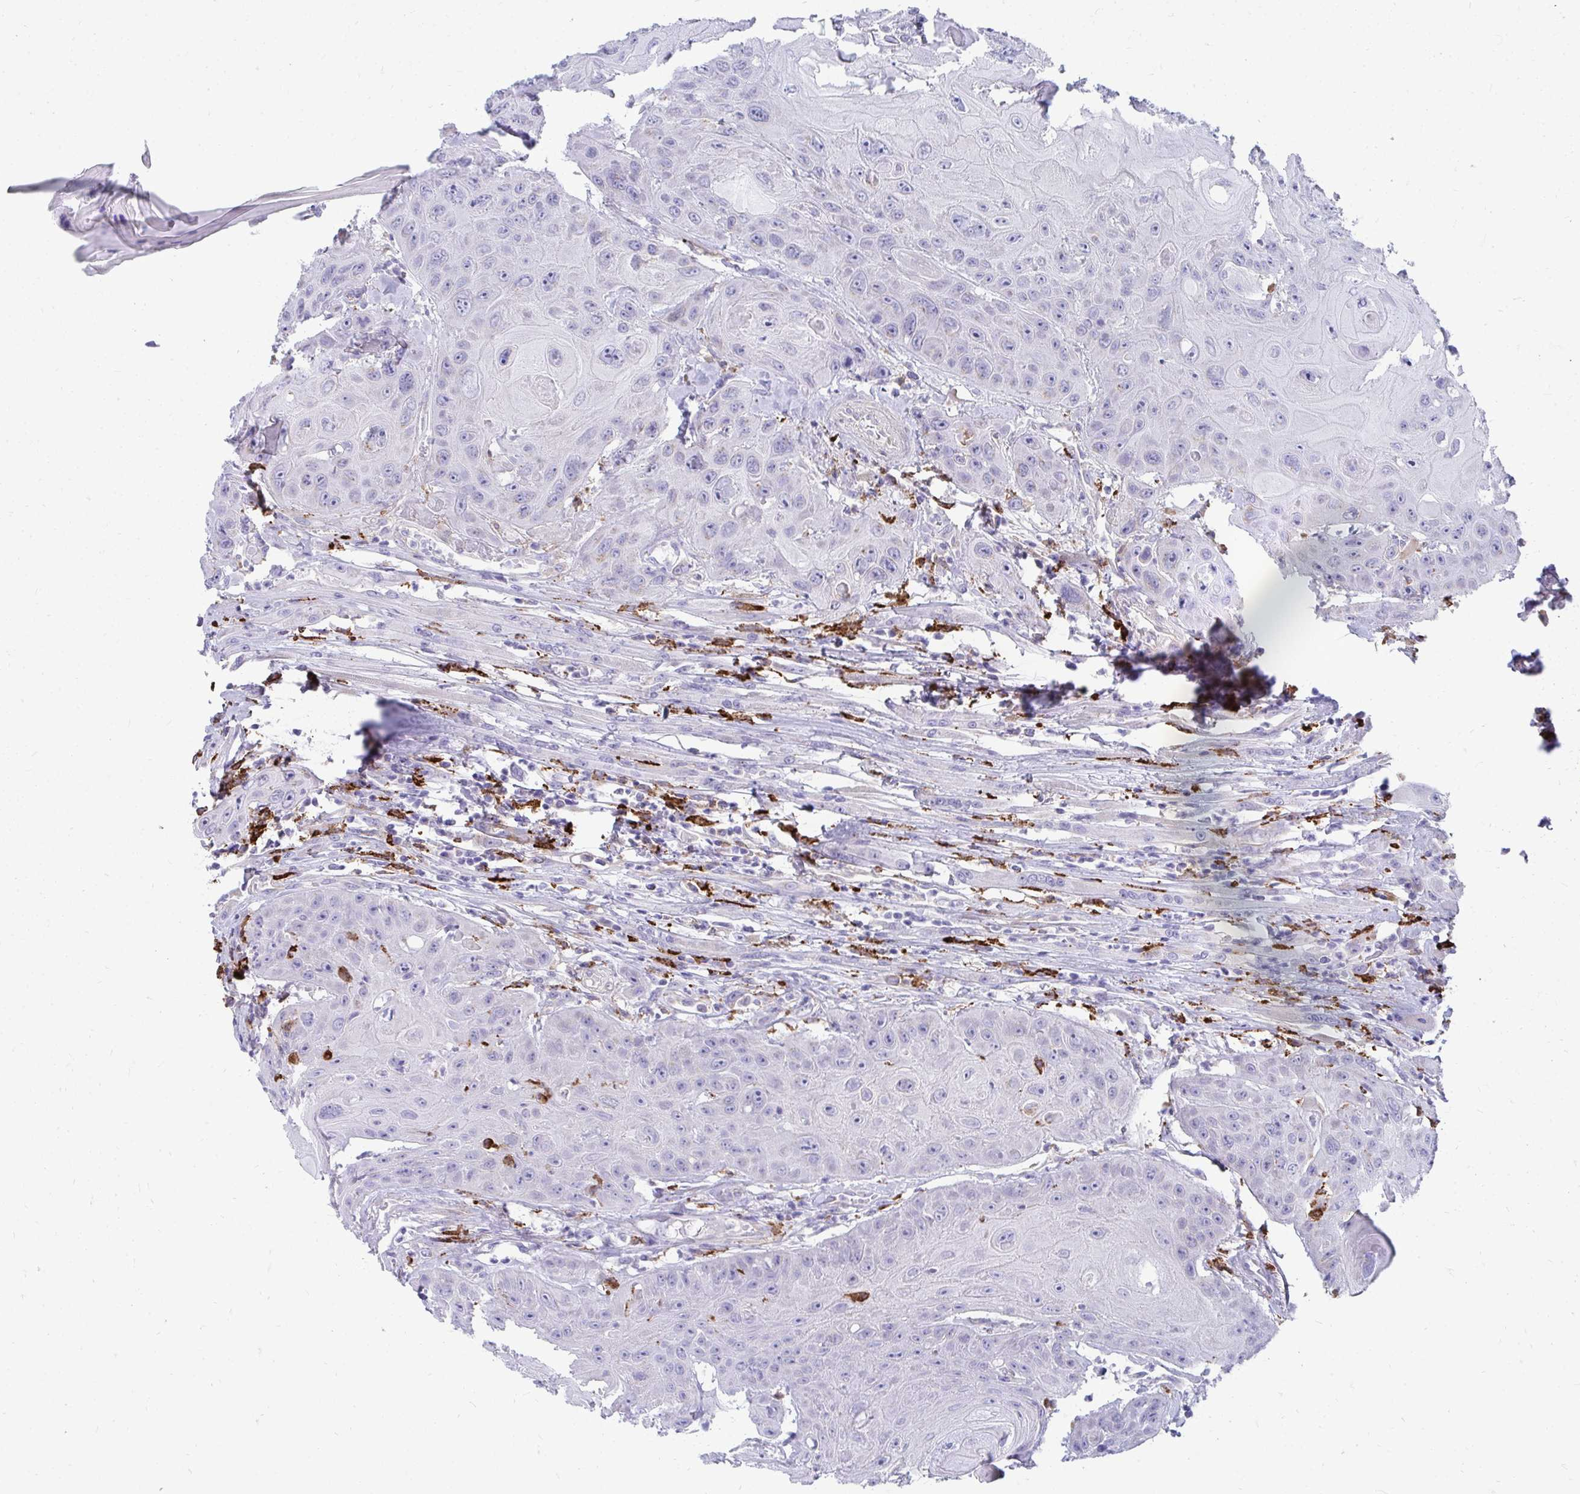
{"staining": {"intensity": "negative", "quantity": "none", "location": "none"}, "tissue": "head and neck cancer", "cell_type": "Tumor cells", "image_type": "cancer", "snomed": [{"axis": "morphology", "description": "Squamous cell carcinoma, NOS"}, {"axis": "topography", "description": "Head-Neck"}], "caption": "This is a micrograph of immunohistochemistry staining of head and neck squamous cell carcinoma, which shows no expression in tumor cells.", "gene": "CD163", "patient": {"sex": "female", "age": 59}}